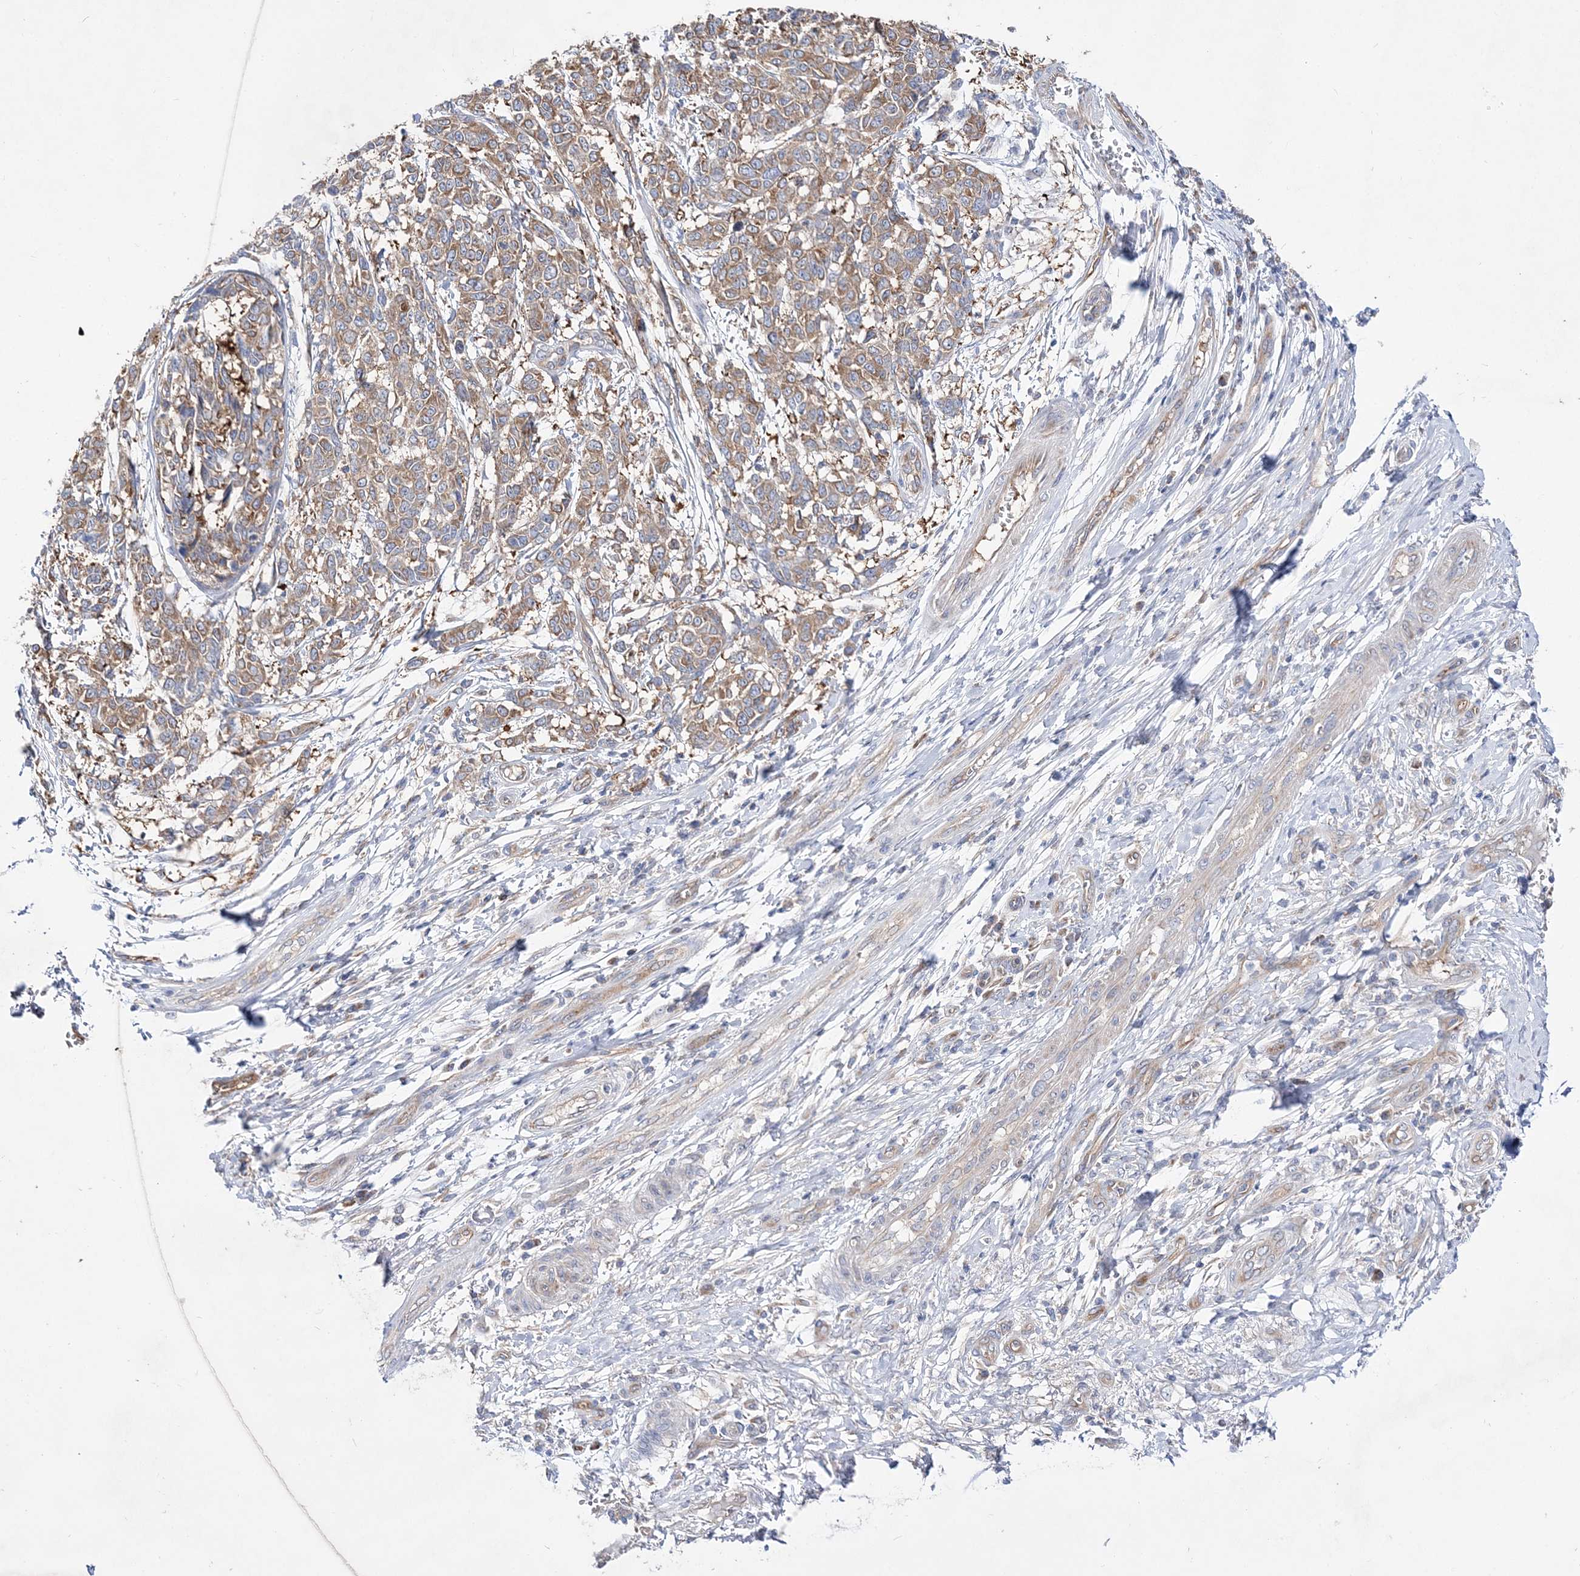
{"staining": {"intensity": "moderate", "quantity": ">75%", "location": "cytoplasmic/membranous"}, "tissue": "melanoma", "cell_type": "Tumor cells", "image_type": "cancer", "snomed": [{"axis": "morphology", "description": "Malignant melanoma, NOS"}, {"axis": "topography", "description": "Skin"}], "caption": "Moderate cytoplasmic/membranous protein staining is identified in approximately >75% of tumor cells in melanoma.", "gene": "JKAMP", "patient": {"sex": "male", "age": 49}}